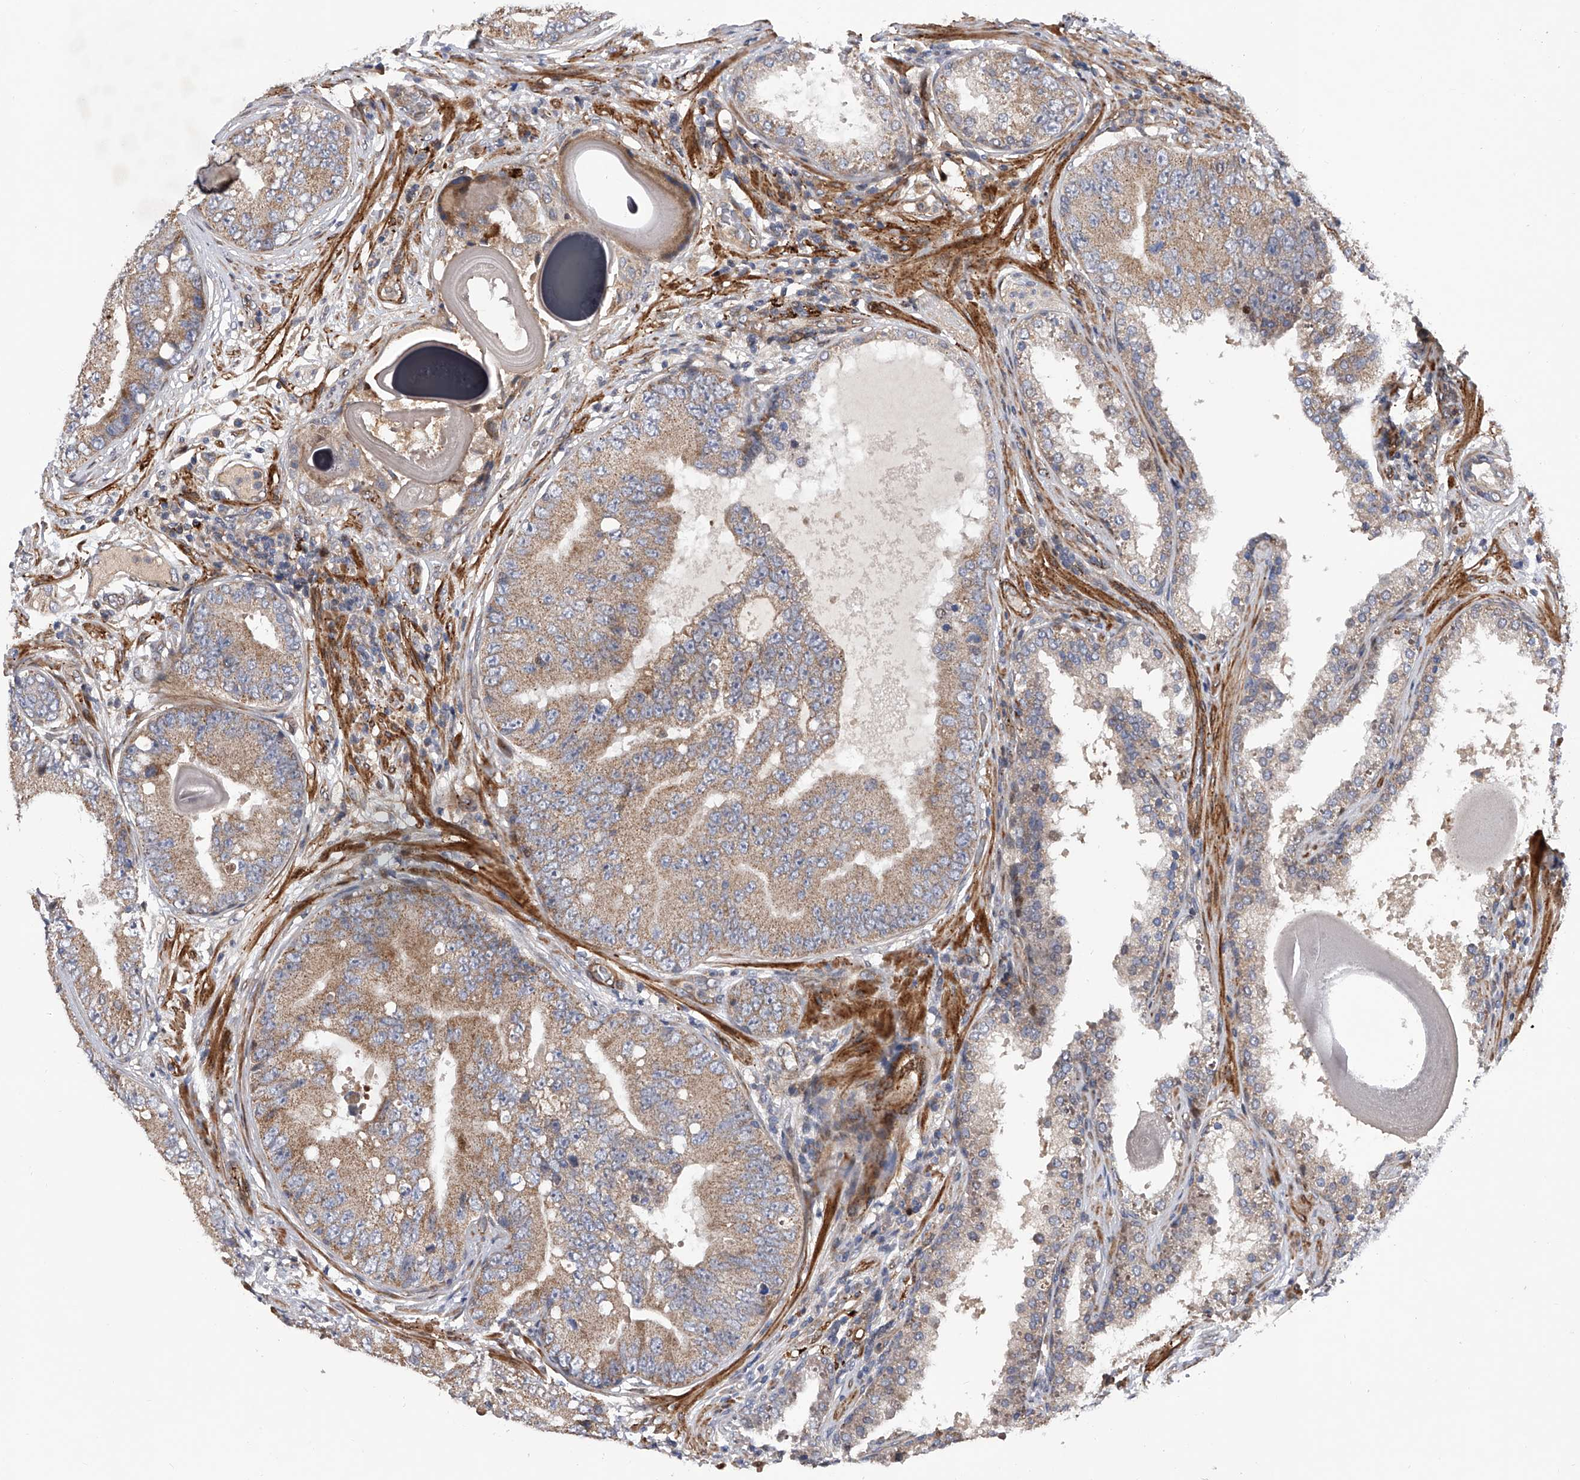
{"staining": {"intensity": "moderate", "quantity": ">75%", "location": "cytoplasmic/membranous"}, "tissue": "prostate cancer", "cell_type": "Tumor cells", "image_type": "cancer", "snomed": [{"axis": "morphology", "description": "Adenocarcinoma, High grade"}, {"axis": "topography", "description": "Prostate"}], "caption": "High-grade adenocarcinoma (prostate) stained with immunohistochemistry displays moderate cytoplasmic/membranous expression in approximately >75% of tumor cells.", "gene": "PDSS2", "patient": {"sex": "male", "age": 70}}